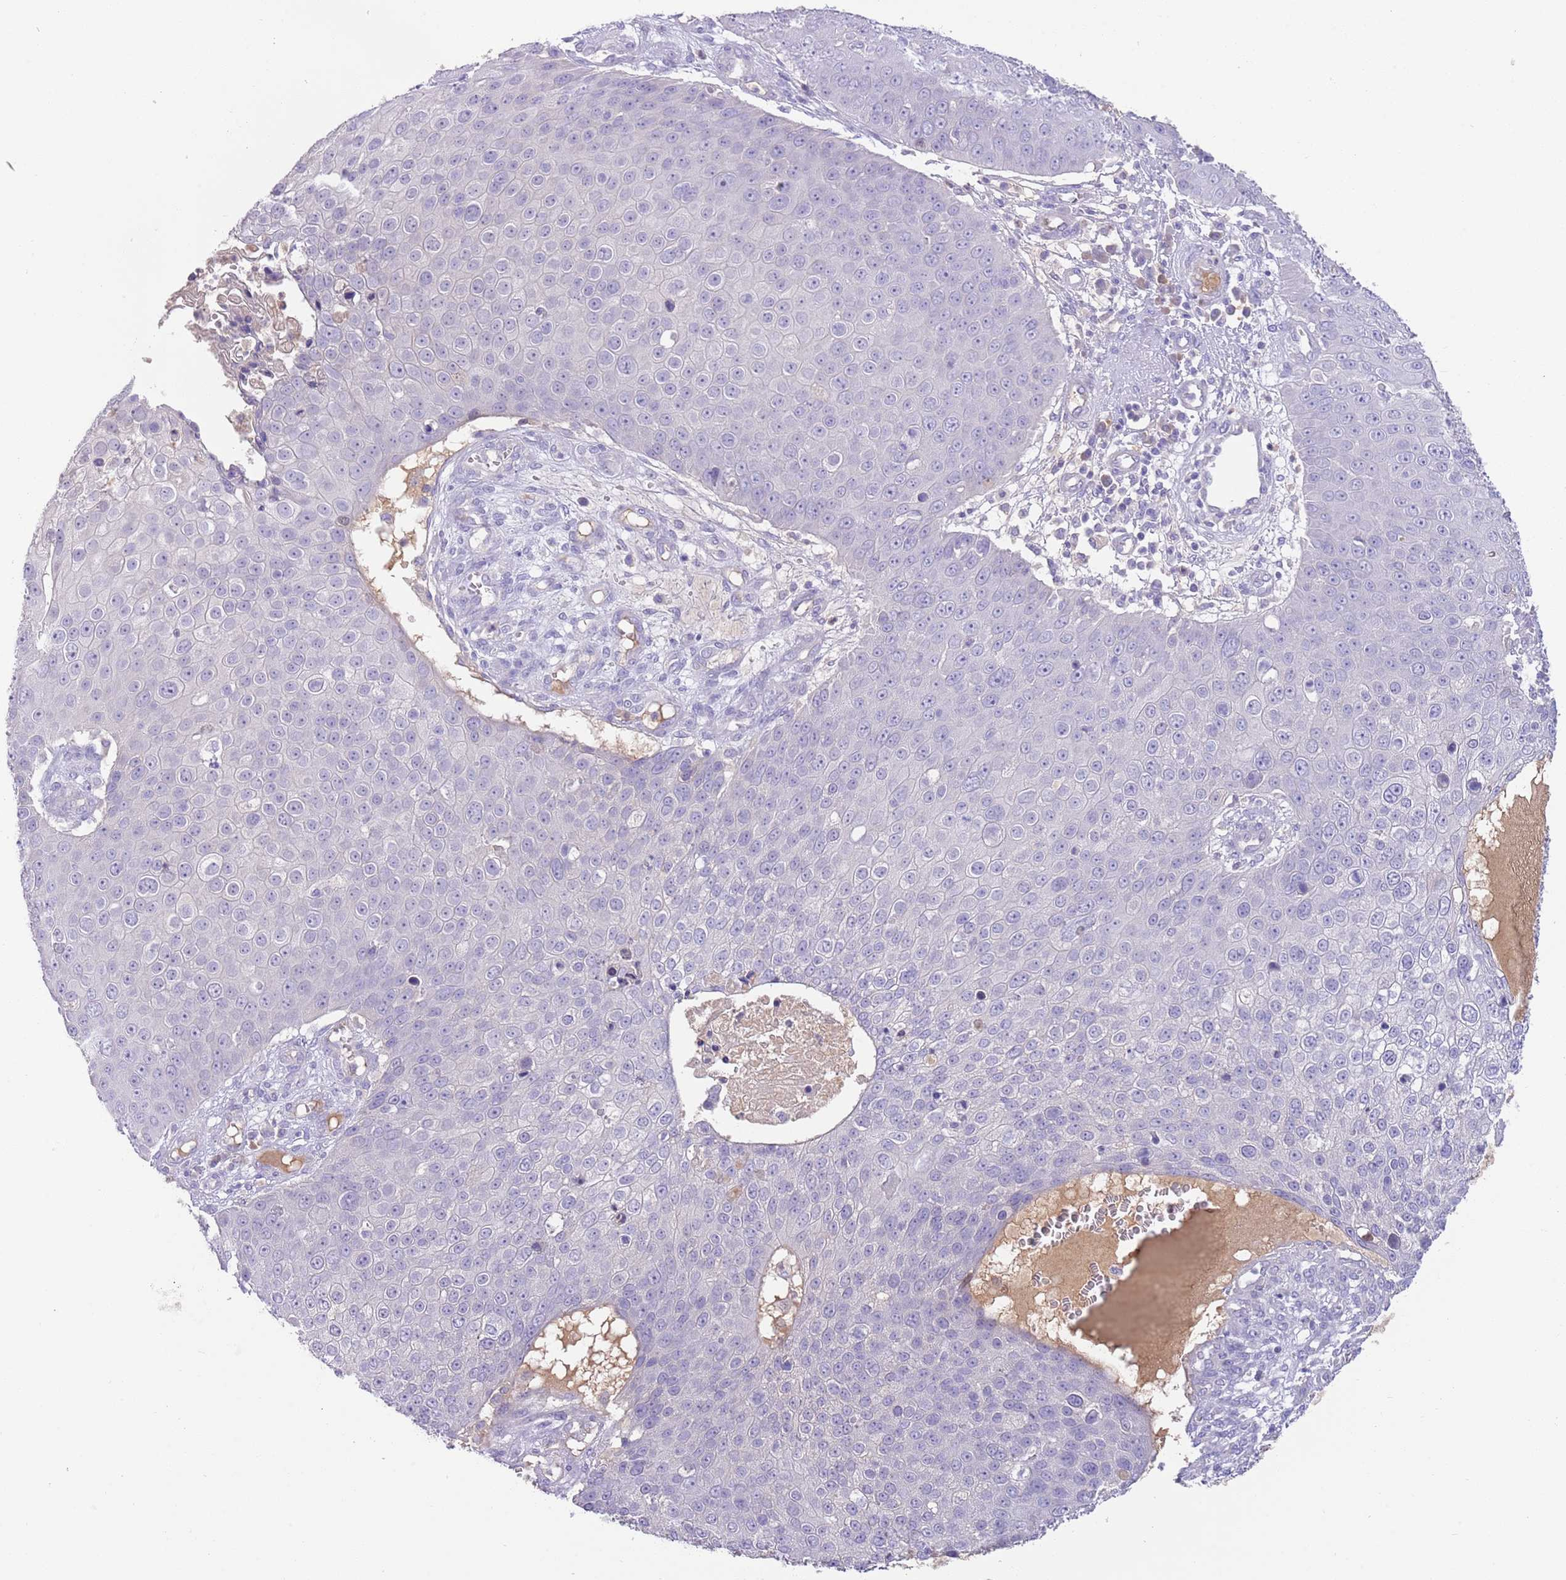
{"staining": {"intensity": "negative", "quantity": "none", "location": "none"}, "tissue": "skin cancer", "cell_type": "Tumor cells", "image_type": "cancer", "snomed": [{"axis": "morphology", "description": "Squamous cell carcinoma, NOS"}, {"axis": "topography", "description": "Skin"}], "caption": "High magnification brightfield microscopy of skin cancer stained with DAB (3,3'-diaminobenzidine) (brown) and counterstained with hematoxylin (blue): tumor cells show no significant expression.", "gene": "IGFL4", "patient": {"sex": "male", "age": 71}}